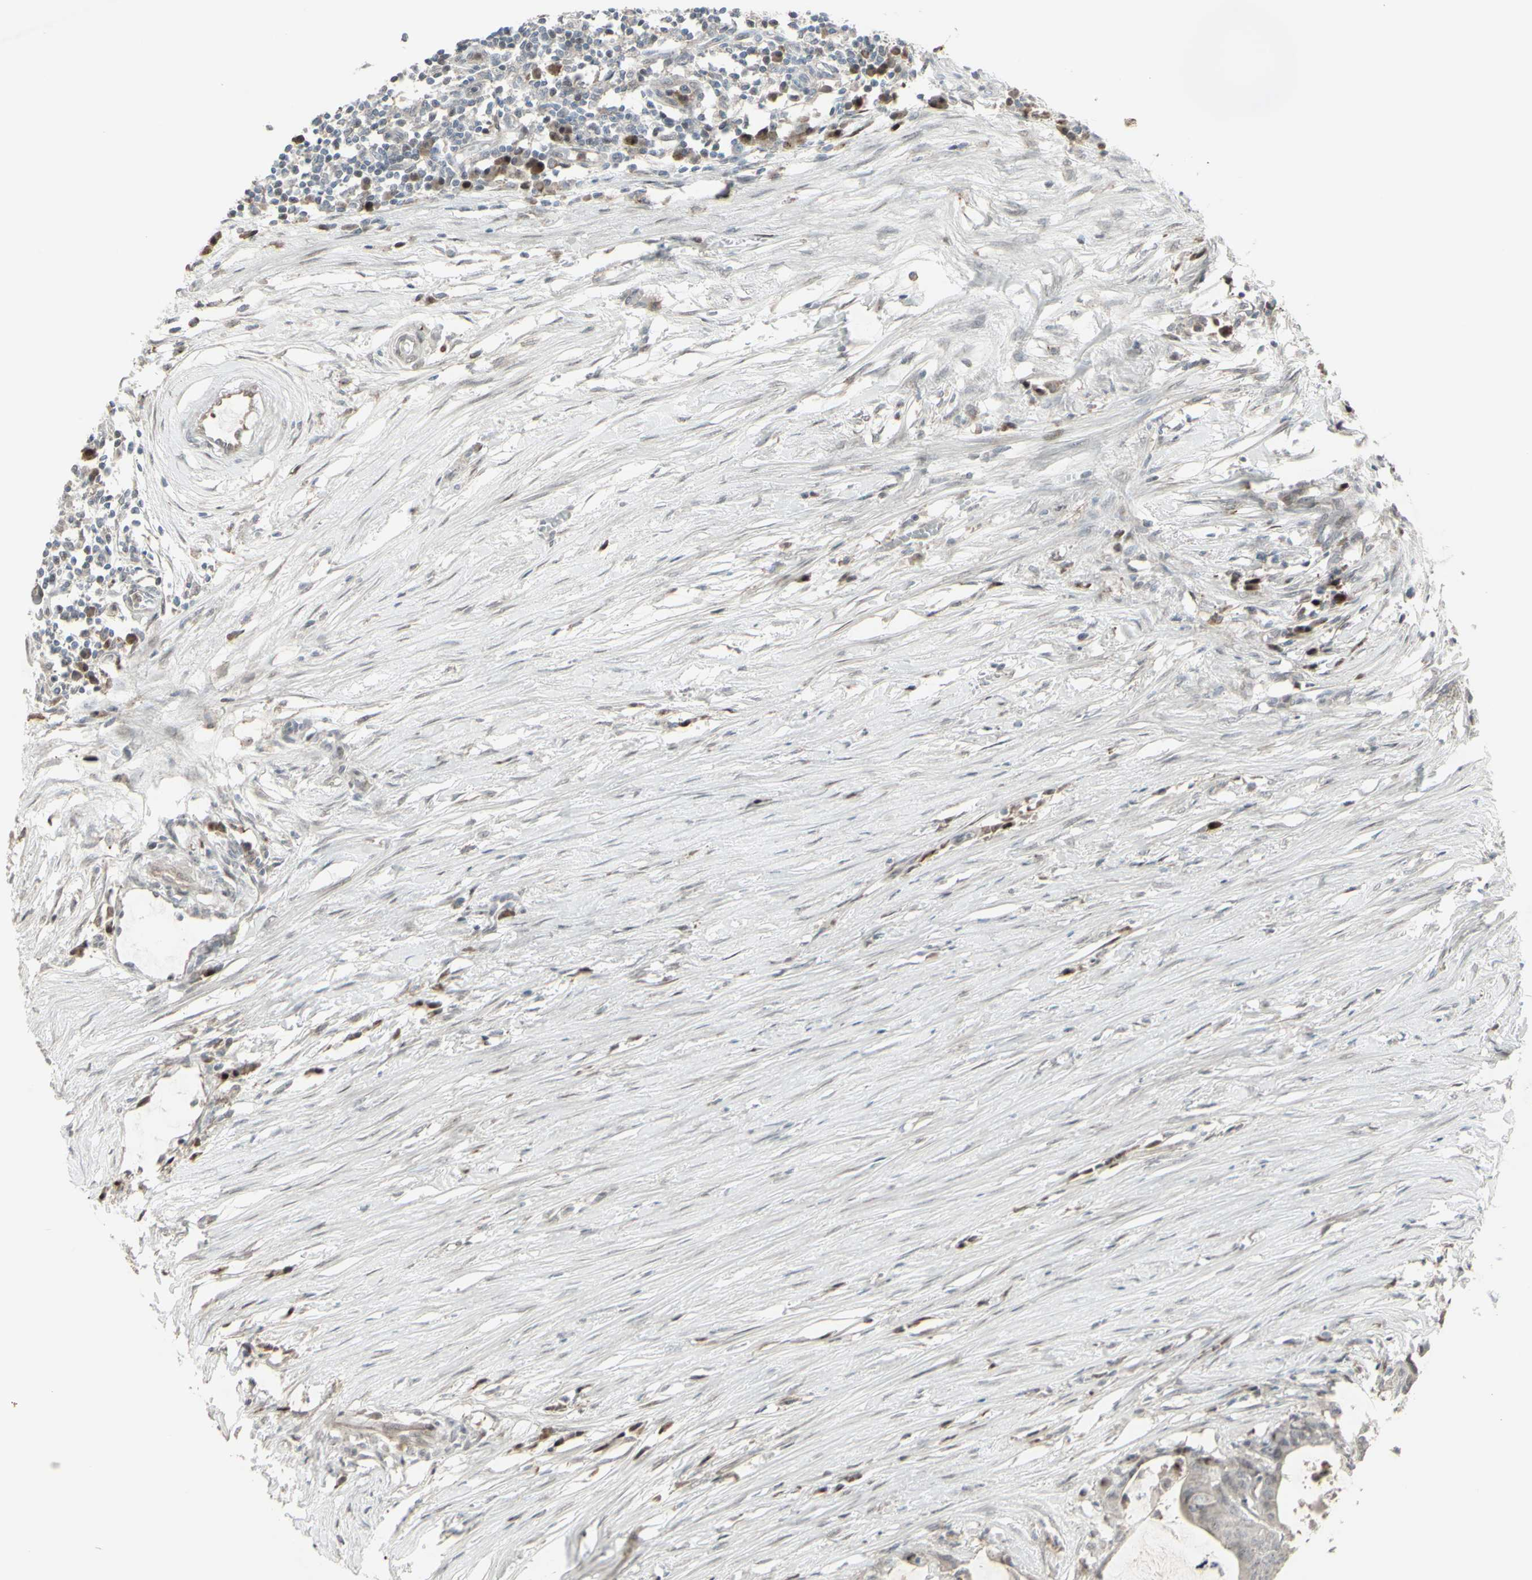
{"staining": {"intensity": "negative", "quantity": "none", "location": "none"}, "tissue": "colorectal cancer", "cell_type": "Tumor cells", "image_type": "cancer", "snomed": [{"axis": "morphology", "description": "Adenocarcinoma, NOS"}, {"axis": "topography", "description": "Rectum"}], "caption": "High magnification brightfield microscopy of colorectal cancer stained with DAB (3,3'-diaminobenzidine) (brown) and counterstained with hematoxylin (blue): tumor cells show no significant staining.", "gene": "CD33", "patient": {"sex": "female", "age": 66}}